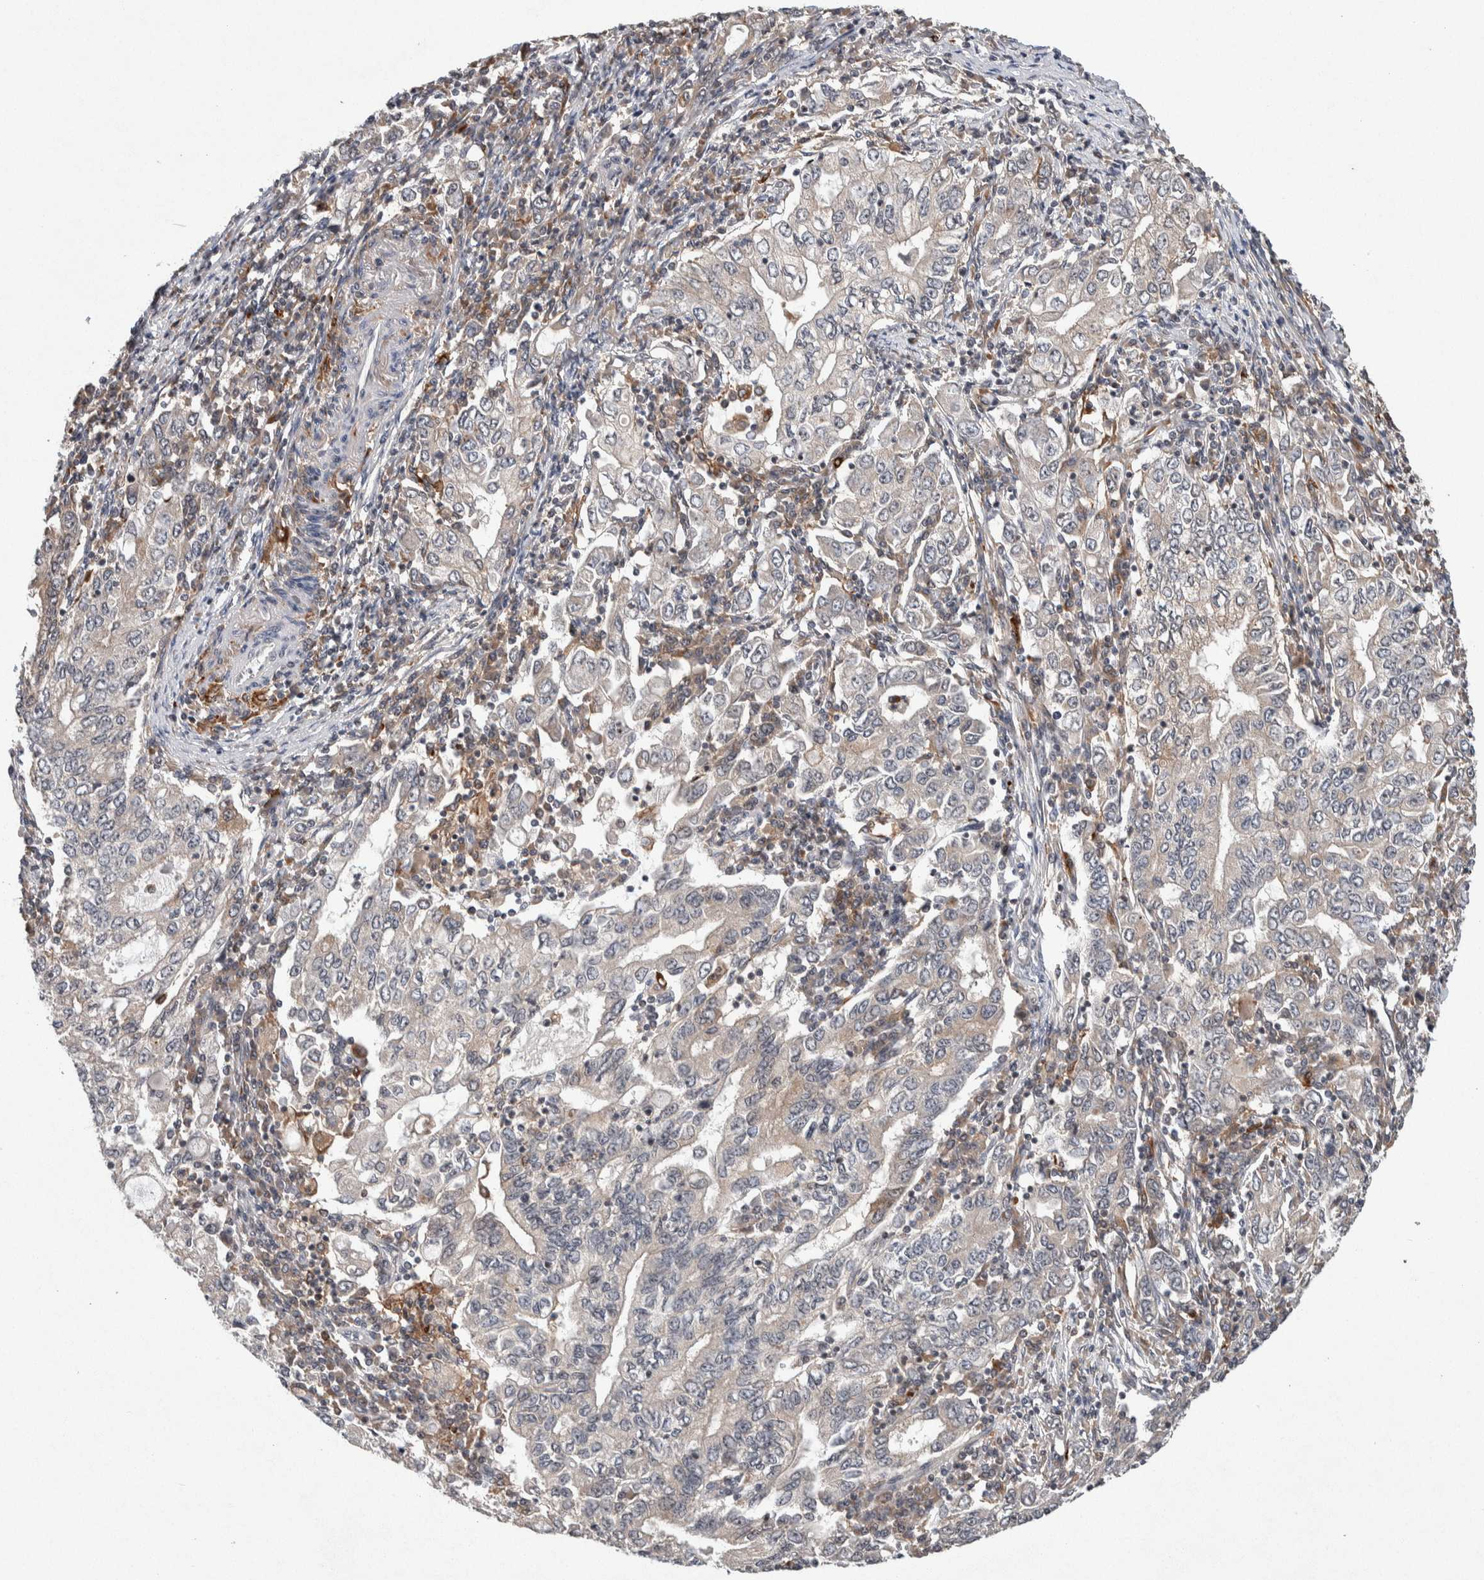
{"staining": {"intensity": "negative", "quantity": "none", "location": "none"}, "tissue": "stomach cancer", "cell_type": "Tumor cells", "image_type": "cancer", "snomed": [{"axis": "morphology", "description": "Adenocarcinoma, NOS"}, {"axis": "topography", "description": "Stomach, lower"}], "caption": "Immunohistochemistry image of neoplastic tissue: human stomach adenocarcinoma stained with DAB exhibits no significant protein staining in tumor cells.", "gene": "KCNK1", "patient": {"sex": "female", "age": 72}}